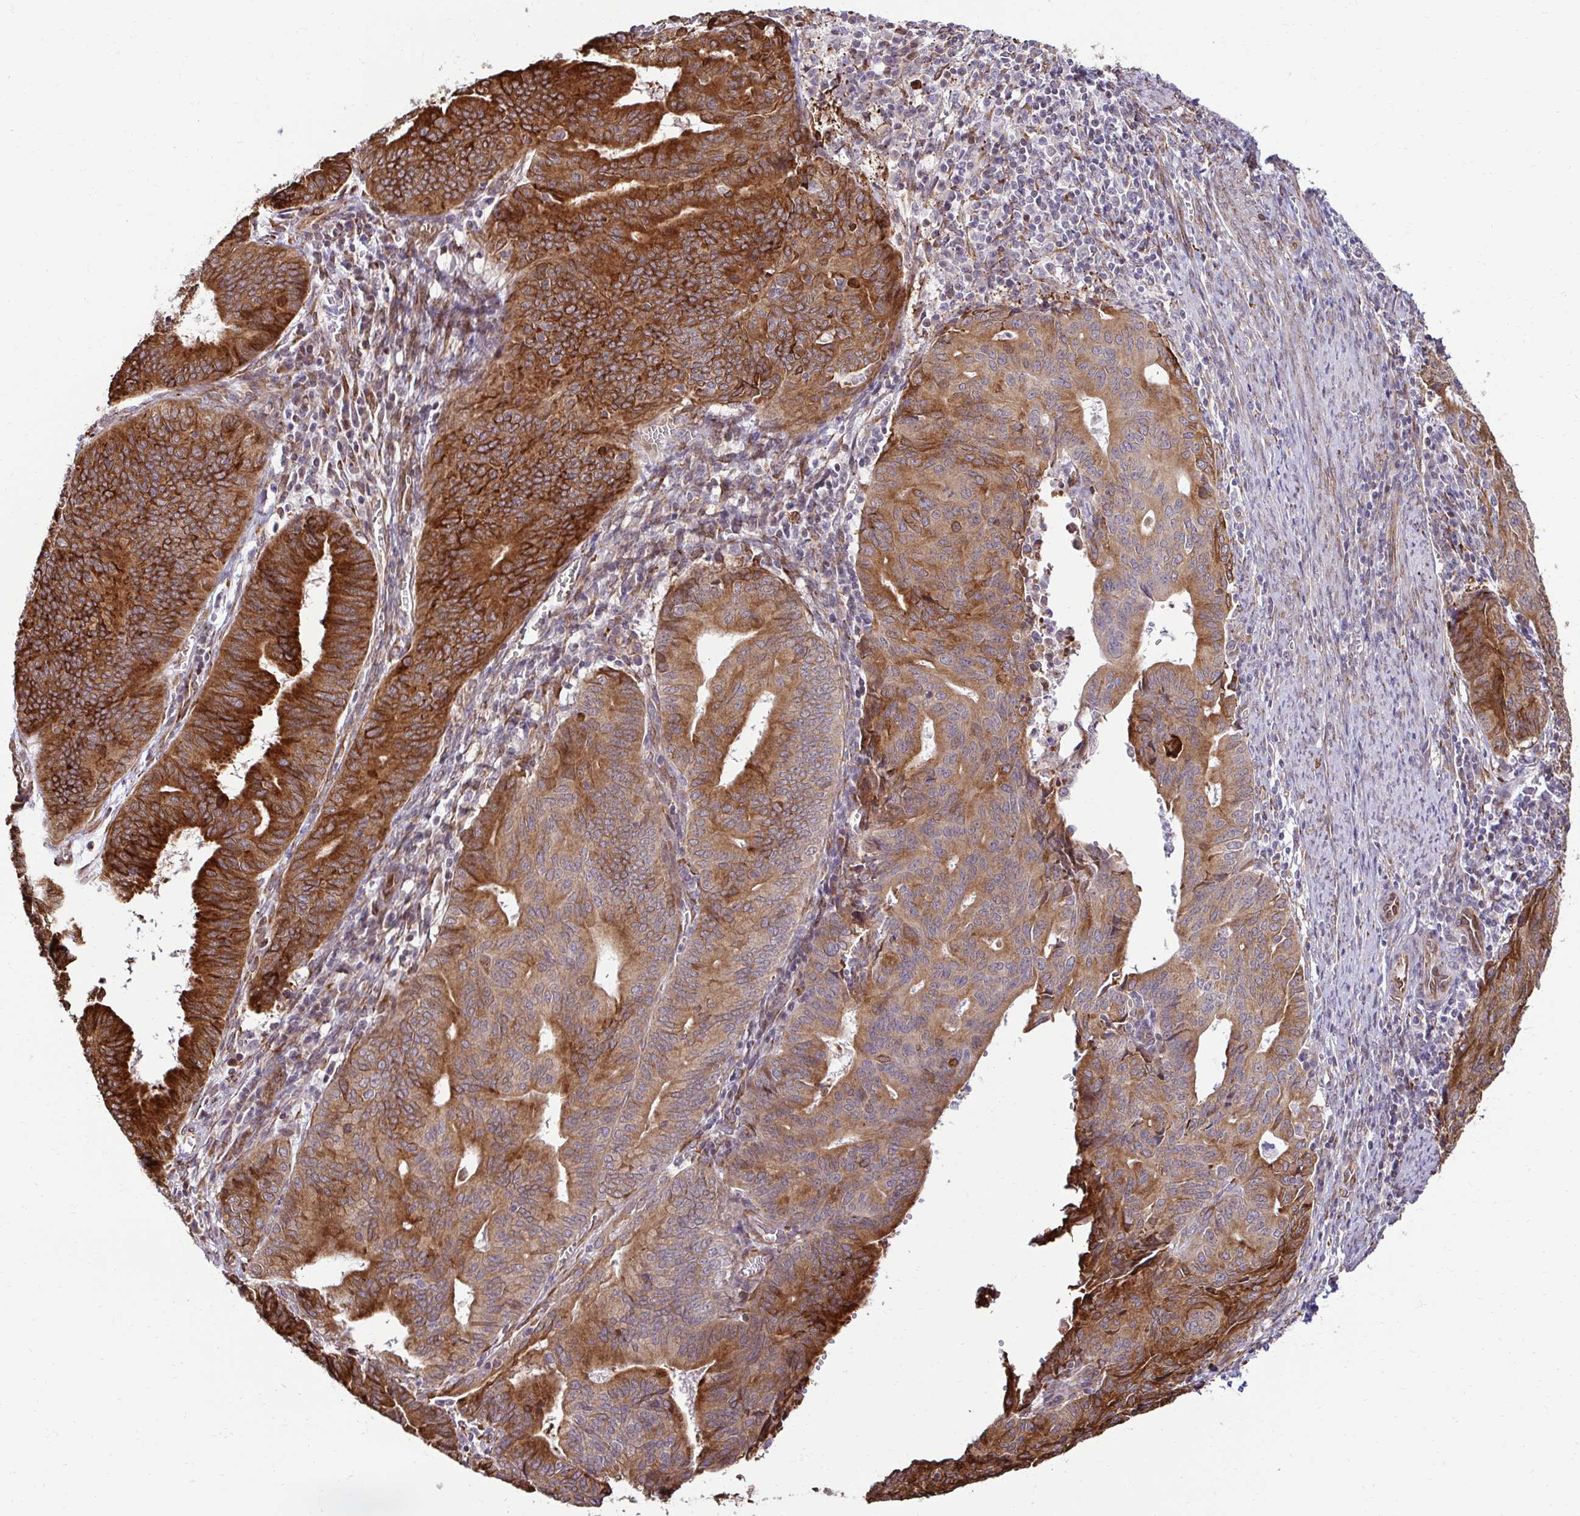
{"staining": {"intensity": "strong", "quantity": ">75%", "location": "cytoplasmic/membranous"}, "tissue": "endometrial cancer", "cell_type": "Tumor cells", "image_type": "cancer", "snomed": [{"axis": "morphology", "description": "Adenocarcinoma, NOS"}, {"axis": "topography", "description": "Endometrium"}], "caption": "Endometrial cancer stained for a protein demonstrates strong cytoplasmic/membranous positivity in tumor cells.", "gene": "HPS1", "patient": {"sex": "female", "age": 65}}